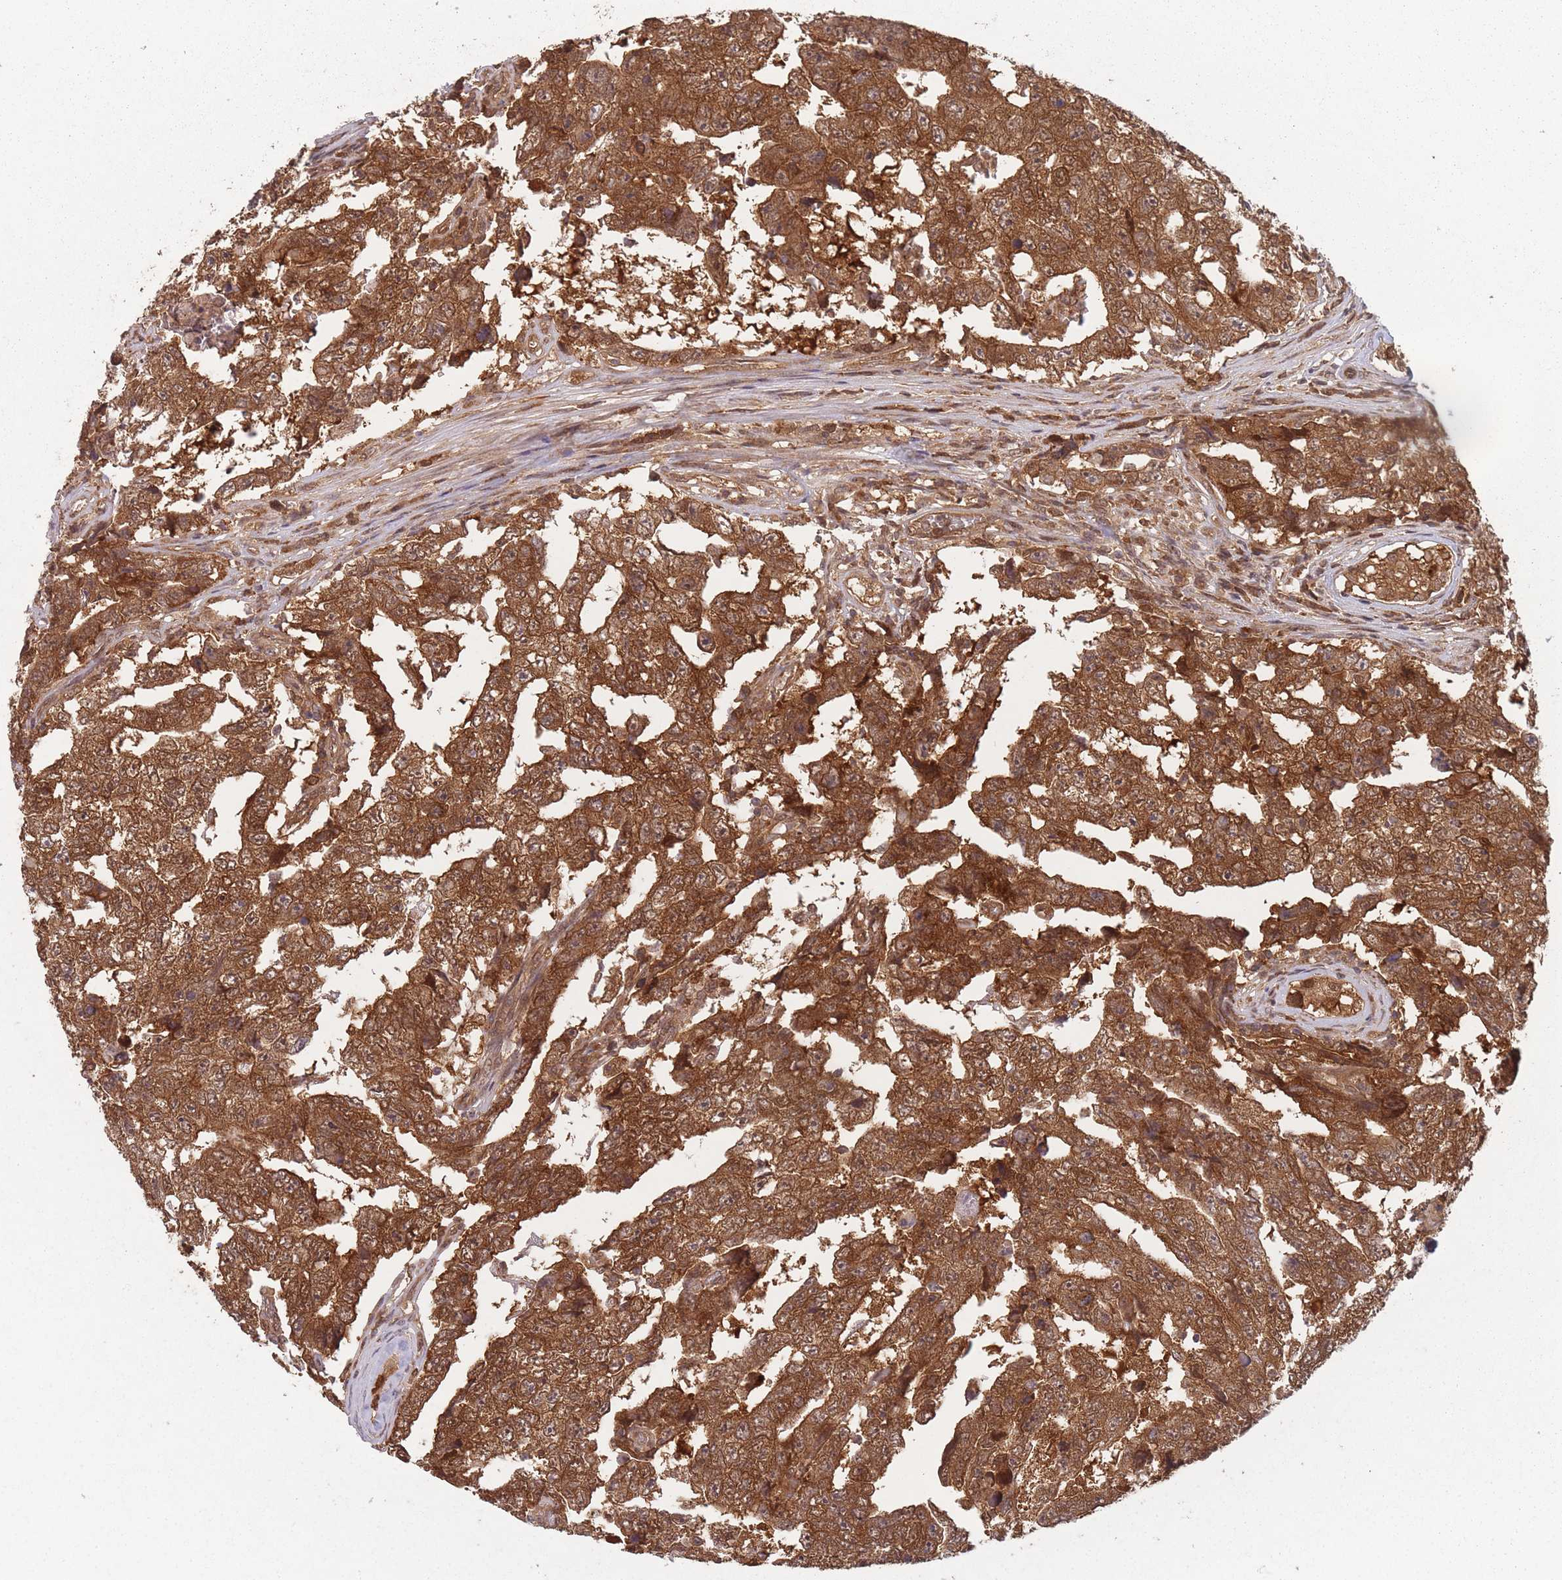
{"staining": {"intensity": "strong", "quantity": ">75%", "location": "cytoplasmic/membranous"}, "tissue": "testis cancer", "cell_type": "Tumor cells", "image_type": "cancer", "snomed": [{"axis": "morphology", "description": "Carcinoma, Embryonal, NOS"}, {"axis": "topography", "description": "Testis"}], "caption": "High-magnification brightfield microscopy of testis cancer stained with DAB (brown) and counterstained with hematoxylin (blue). tumor cells exhibit strong cytoplasmic/membranous staining is present in approximately>75% of cells.", "gene": "PPP6R3", "patient": {"sex": "male", "age": 25}}